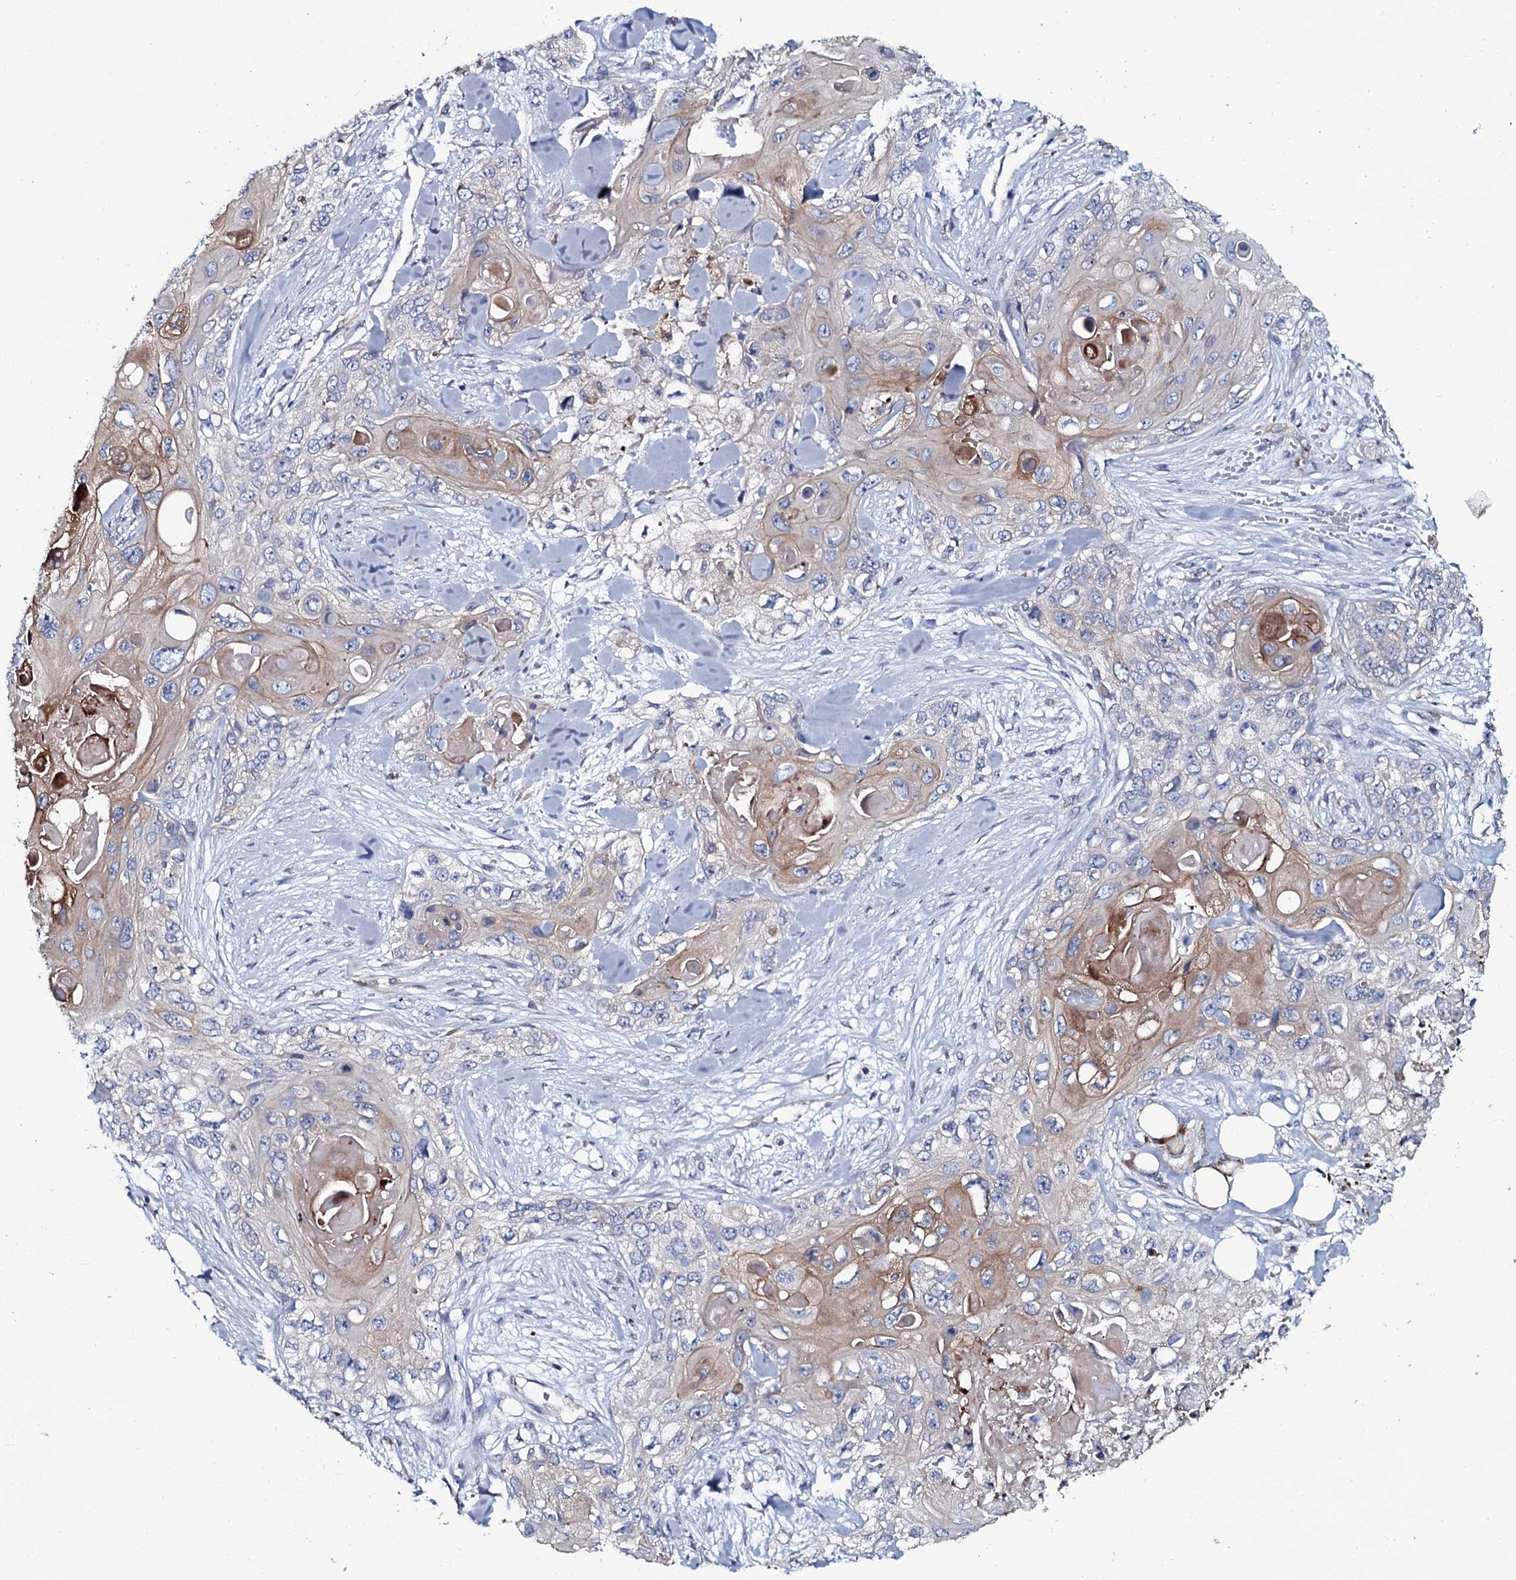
{"staining": {"intensity": "weak", "quantity": "25%-75%", "location": "cytoplasmic/membranous"}, "tissue": "skin cancer", "cell_type": "Tumor cells", "image_type": "cancer", "snomed": [{"axis": "morphology", "description": "Normal tissue, NOS"}, {"axis": "morphology", "description": "Squamous cell carcinoma, NOS"}, {"axis": "topography", "description": "Skin"}], "caption": "An image showing weak cytoplasmic/membranous expression in approximately 25%-75% of tumor cells in skin cancer, as visualized by brown immunohistochemical staining.", "gene": "TMEM151A", "patient": {"sex": "male", "age": 72}}